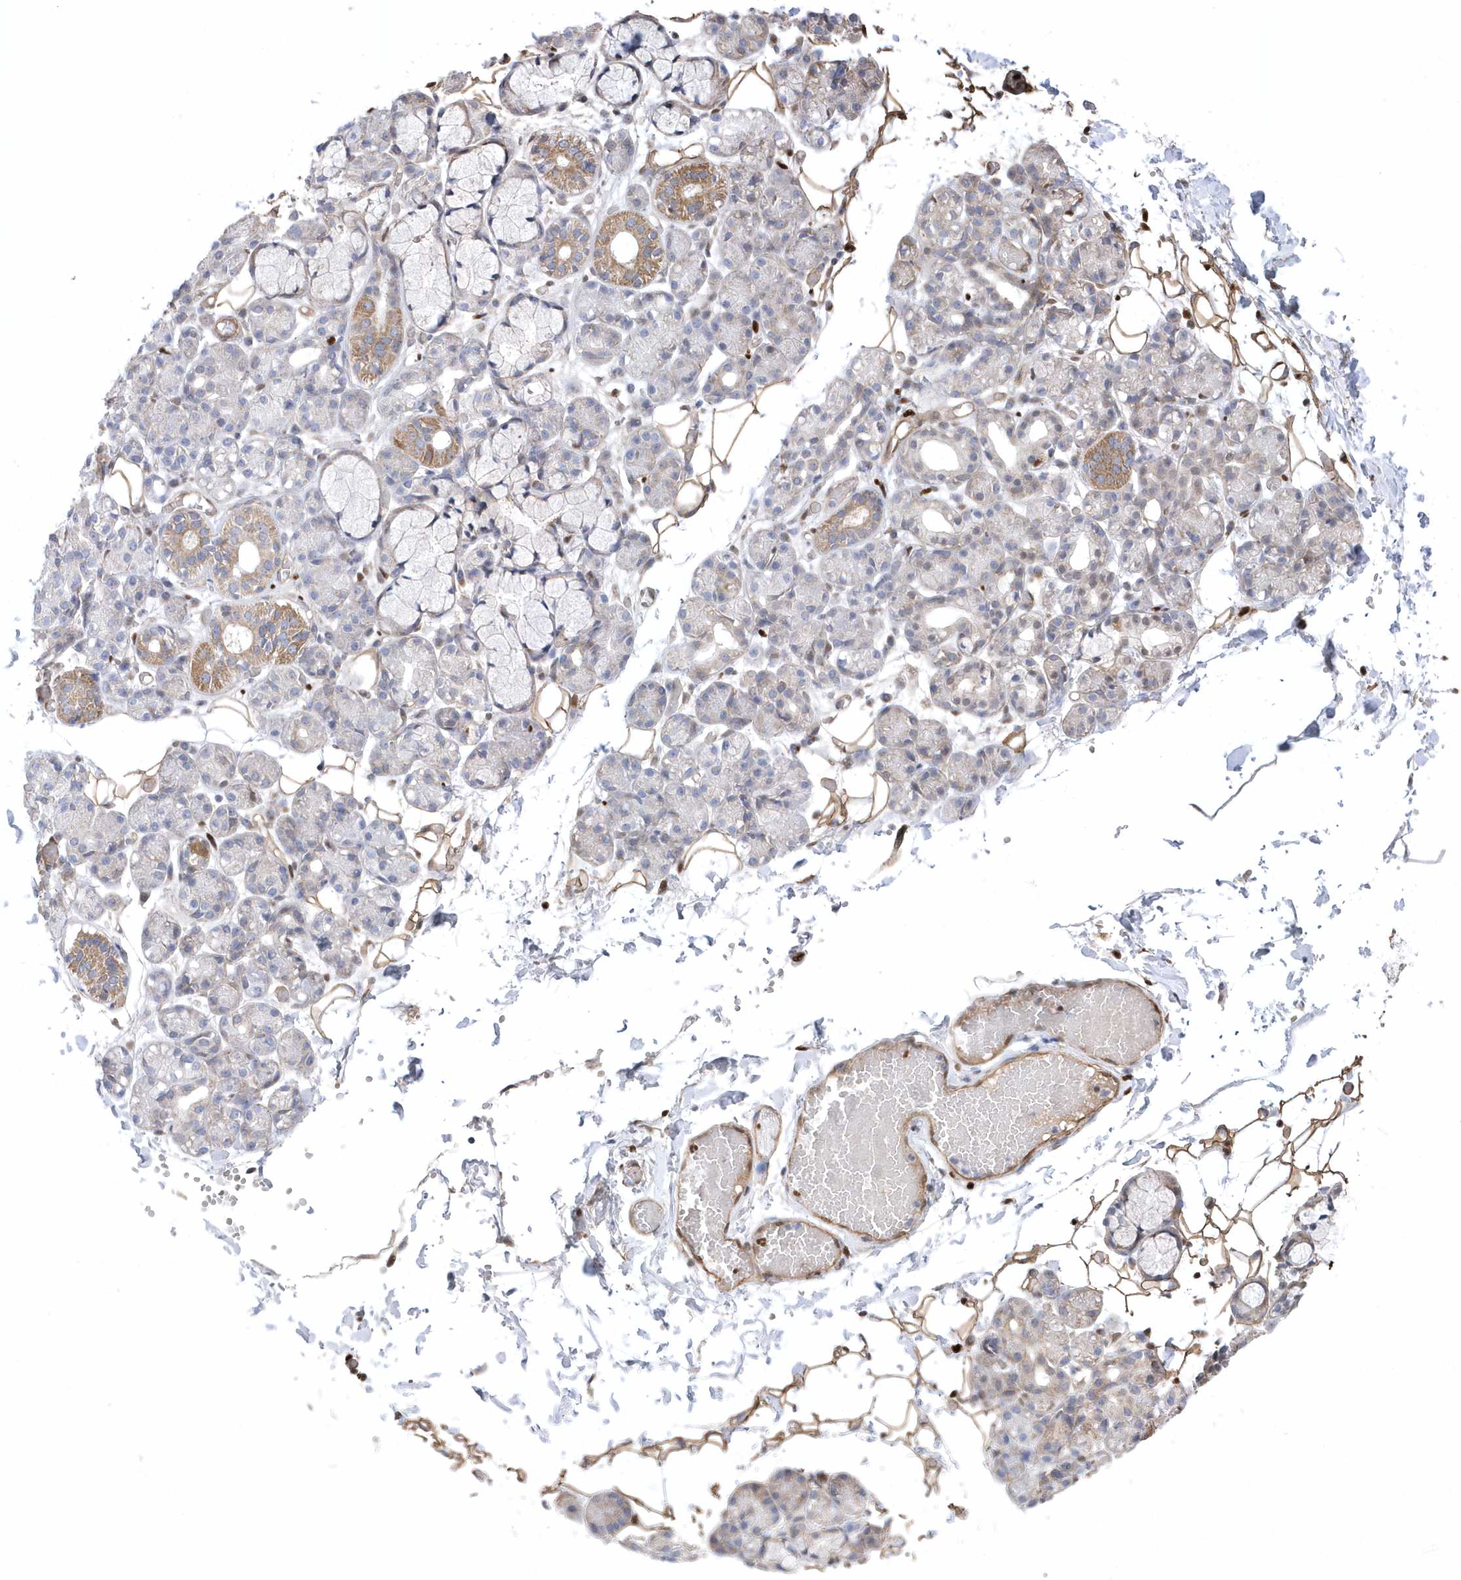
{"staining": {"intensity": "moderate", "quantity": "<25%", "location": "cytoplasmic/membranous"}, "tissue": "salivary gland", "cell_type": "Glandular cells", "image_type": "normal", "snomed": [{"axis": "morphology", "description": "Normal tissue, NOS"}, {"axis": "topography", "description": "Salivary gland"}], "caption": "Immunohistochemistry of unremarkable human salivary gland shows low levels of moderate cytoplasmic/membranous expression in about <25% of glandular cells. (Stains: DAB (3,3'-diaminobenzidine) in brown, nuclei in blue, Microscopy: brightfield microscopy at high magnification).", "gene": "GTPBP6", "patient": {"sex": "male", "age": 63}}